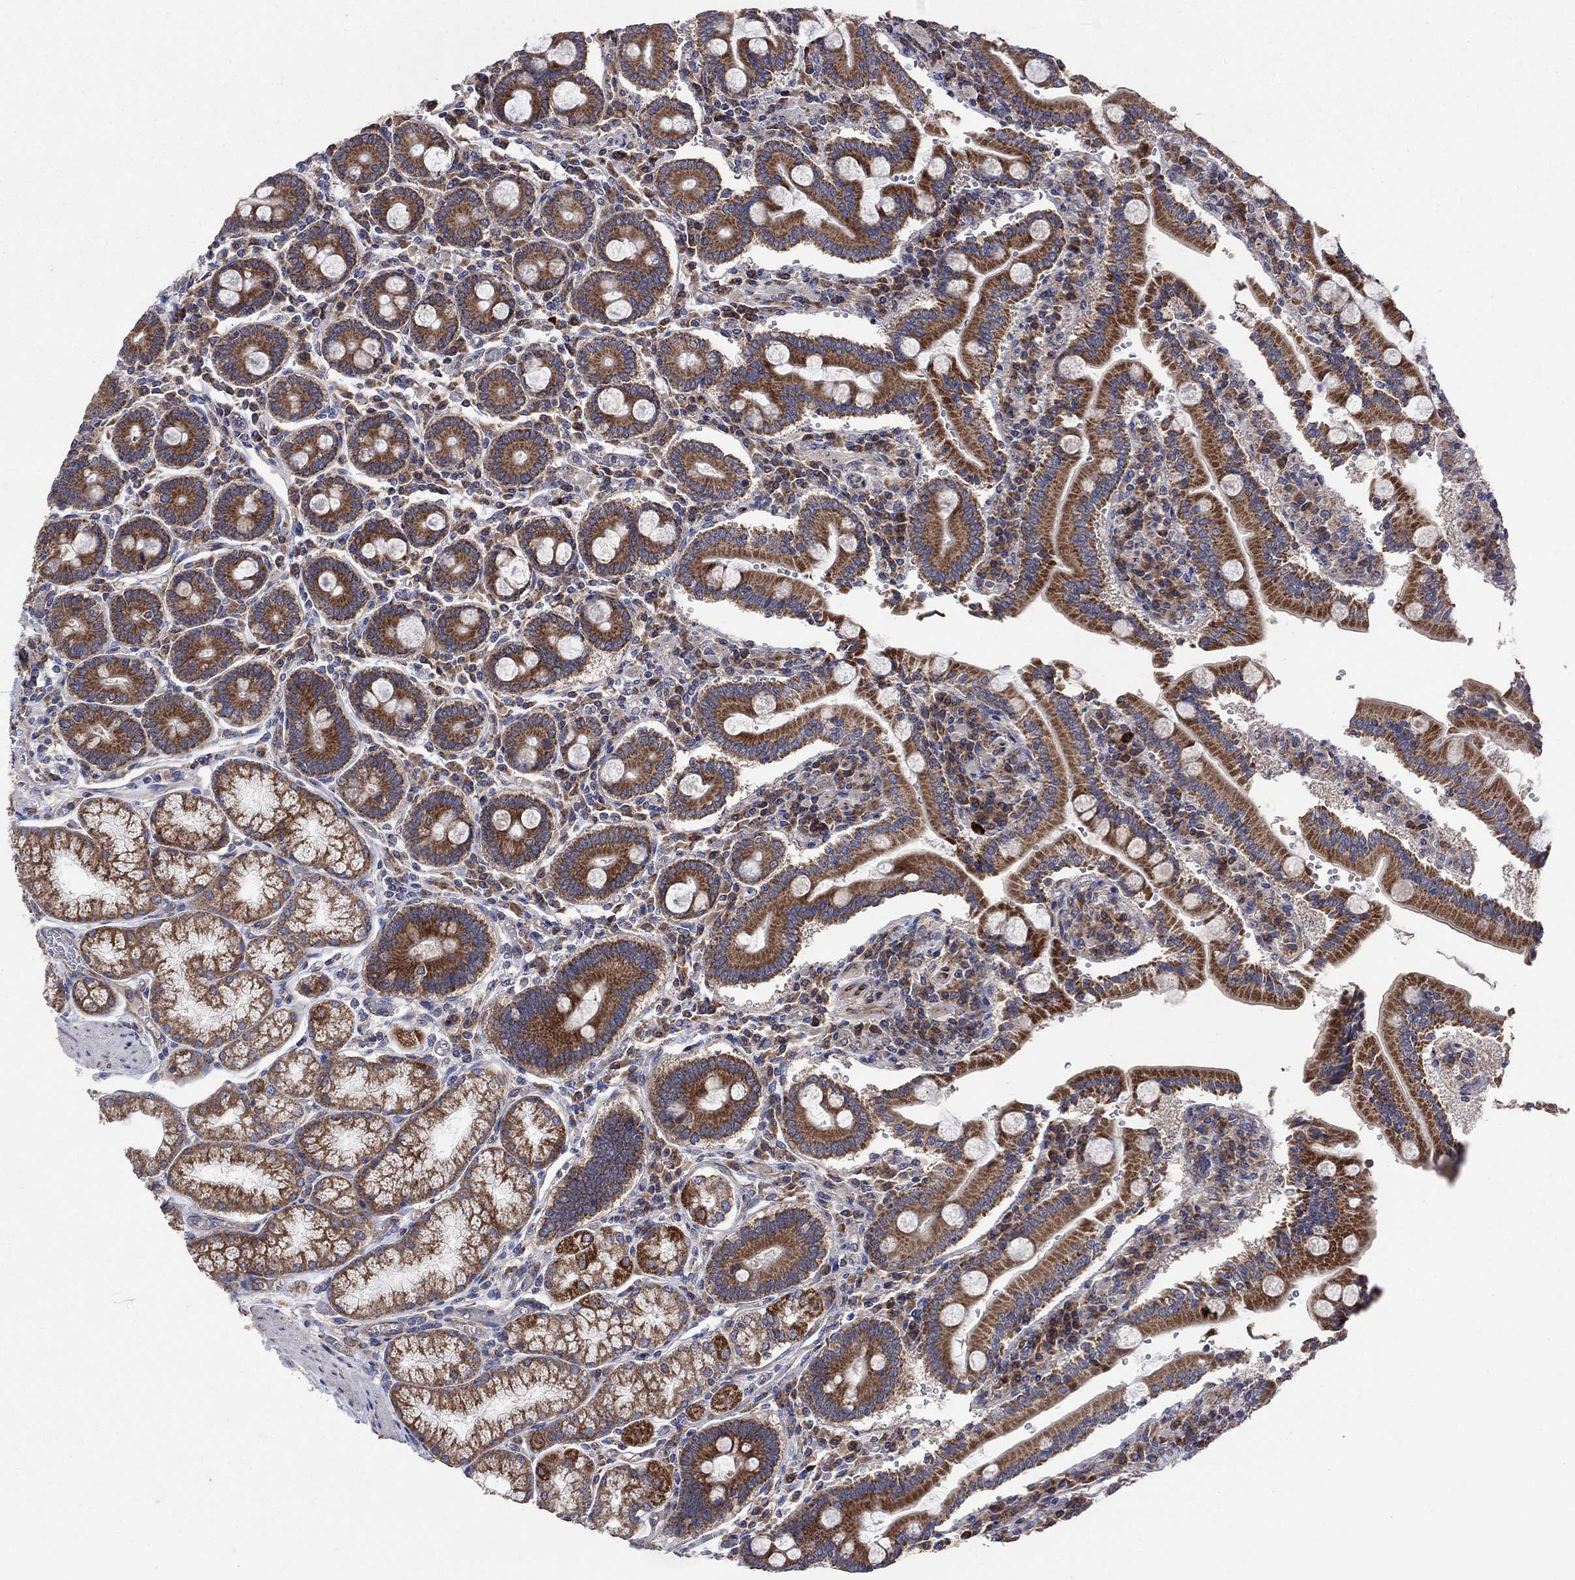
{"staining": {"intensity": "strong", "quantity": ">75%", "location": "cytoplasmic/membranous"}, "tissue": "duodenum", "cell_type": "Glandular cells", "image_type": "normal", "snomed": [{"axis": "morphology", "description": "Normal tissue, NOS"}, {"axis": "topography", "description": "Duodenum"}], "caption": "Protein expression by IHC reveals strong cytoplasmic/membranous expression in about >75% of glandular cells in benign duodenum.", "gene": "RPLP0", "patient": {"sex": "female", "age": 62}}